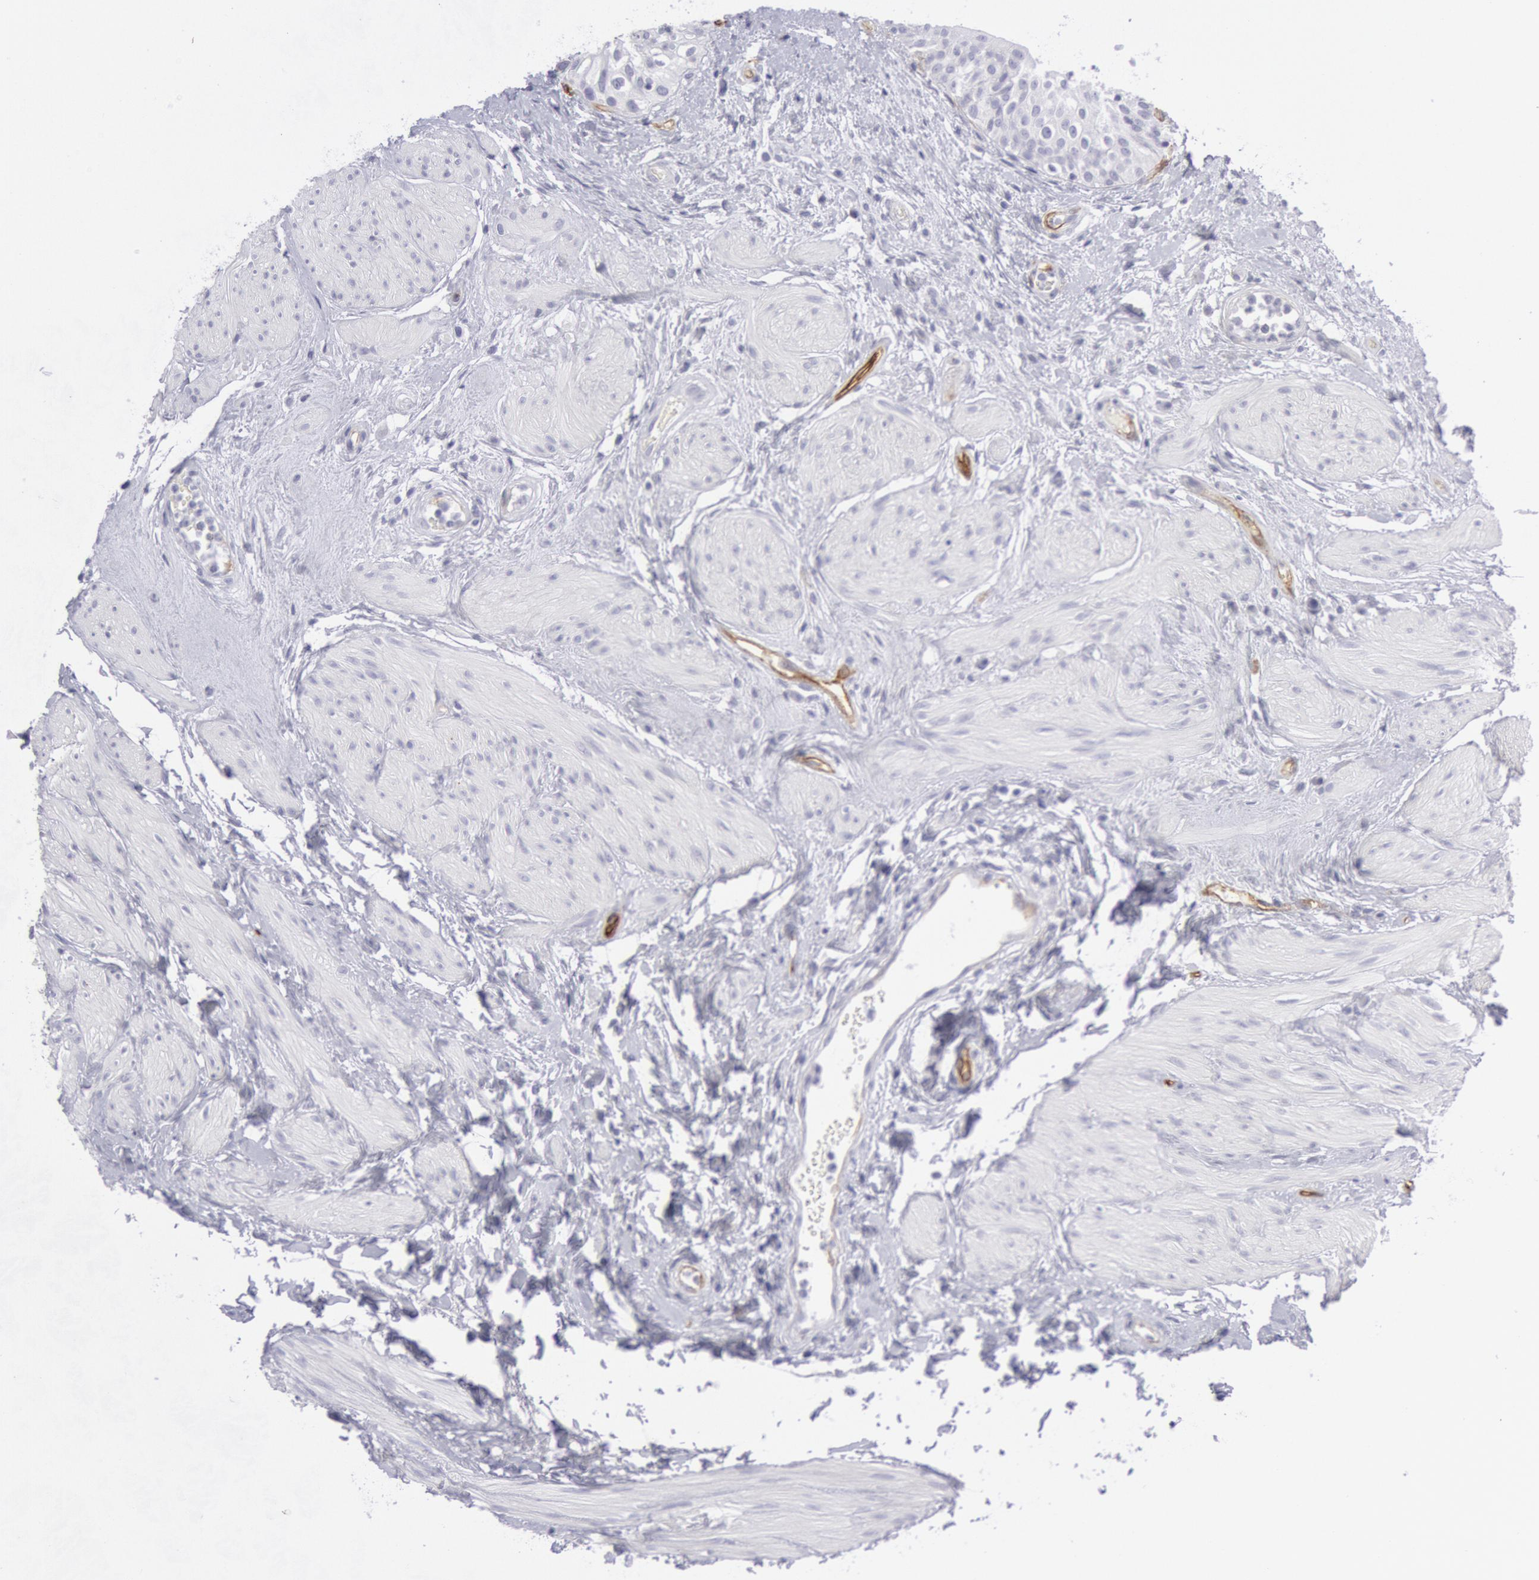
{"staining": {"intensity": "negative", "quantity": "none", "location": "none"}, "tissue": "urinary bladder", "cell_type": "Urothelial cells", "image_type": "normal", "snomed": [{"axis": "morphology", "description": "Normal tissue, NOS"}, {"axis": "topography", "description": "Urinary bladder"}], "caption": "Histopathology image shows no significant protein expression in urothelial cells of benign urinary bladder. The staining is performed using DAB brown chromogen with nuclei counter-stained in using hematoxylin.", "gene": "CDH13", "patient": {"sex": "female", "age": 55}}